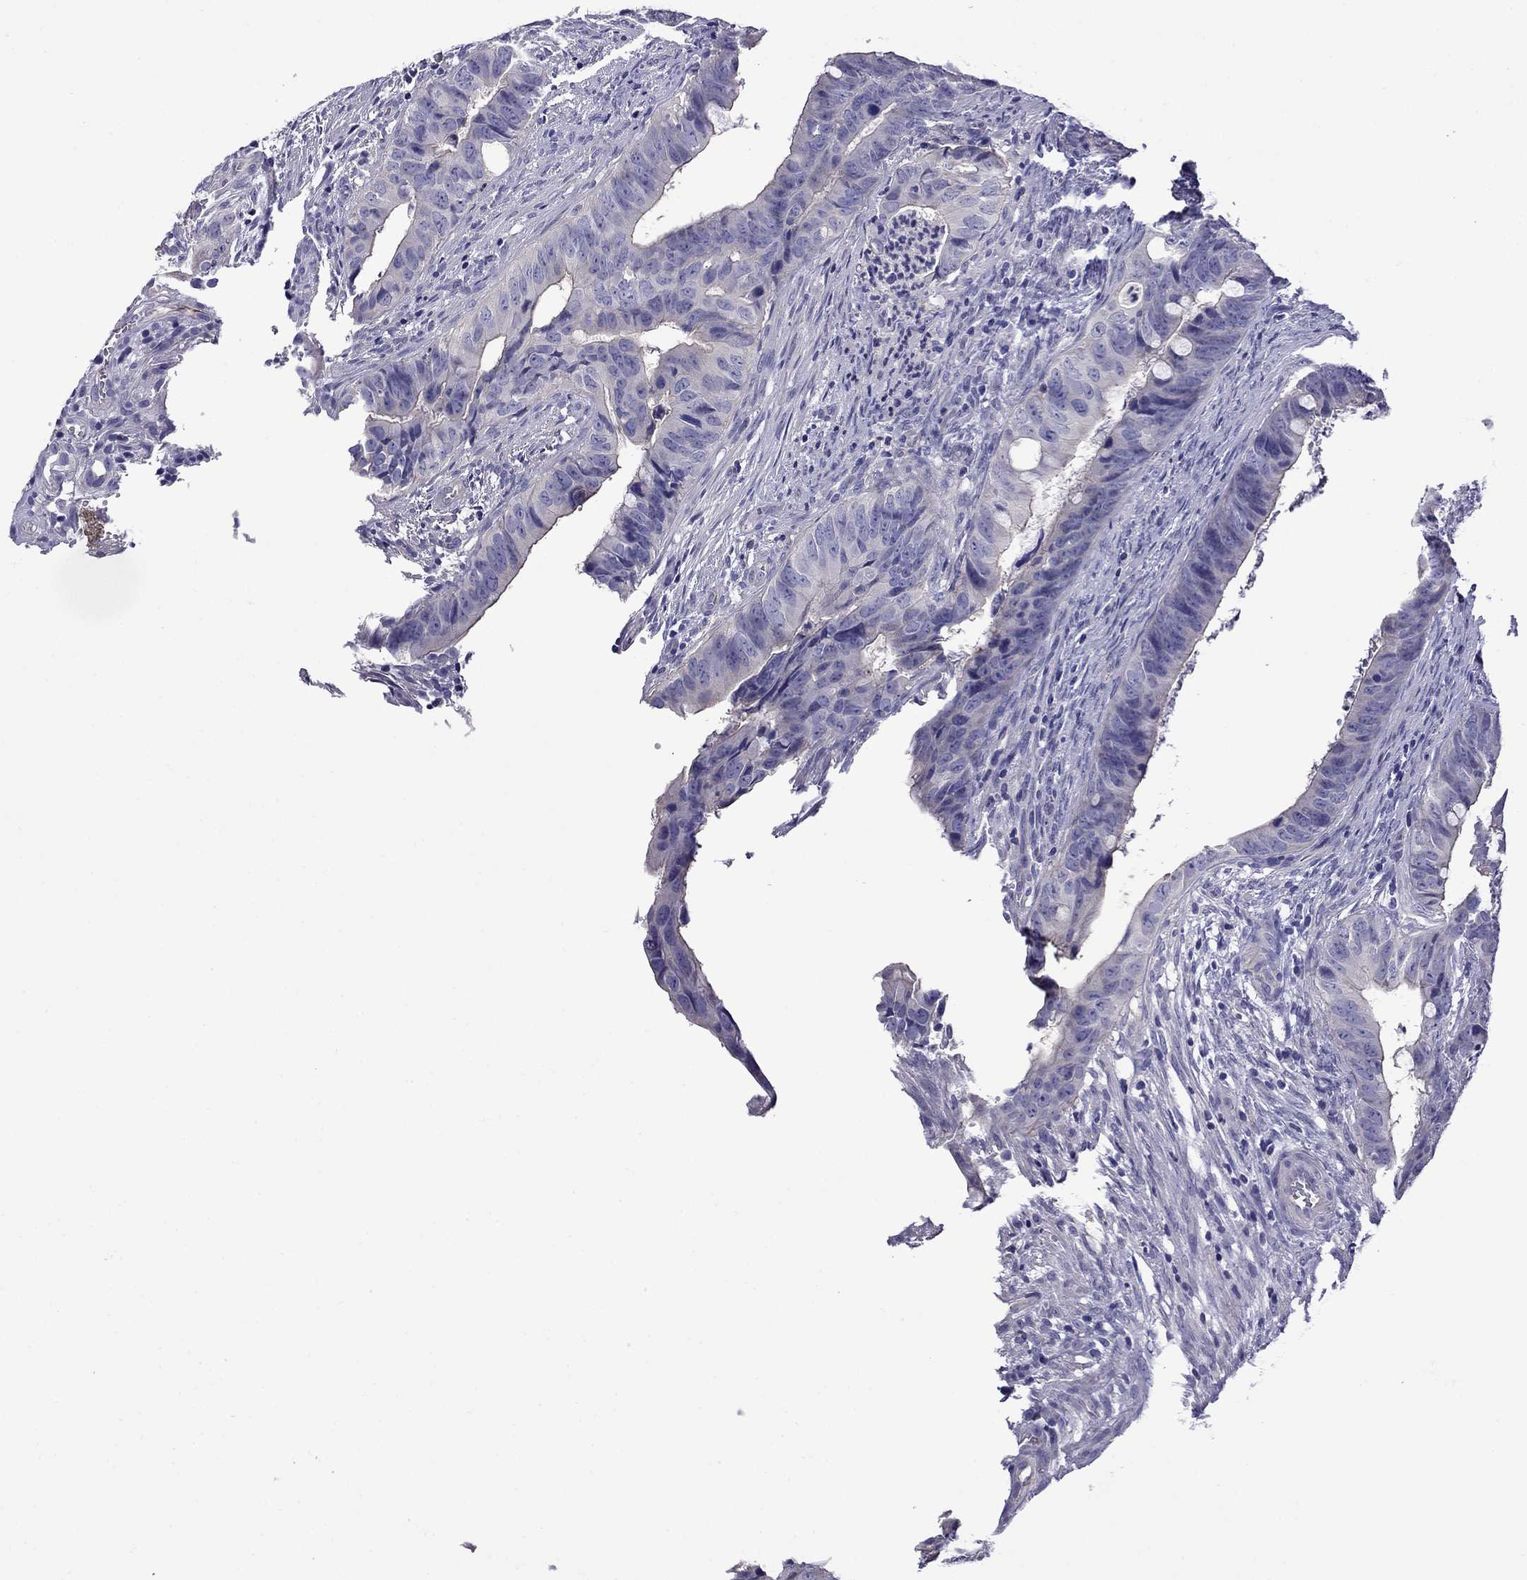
{"staining": {"intensity": "negative", "quantity": "none", "location": "none"}, "tissue": "colorectal cancer", "cell_type": "Tumor cells", "image_type": "cancer", "snomed": [{"axis": "morphology", "description": "Adenocarcinoma, NOS"}, {"axis": "topography", "description": "Colon"}], "caption": "Adenocarcinoma (colorectal) was stained to show a protein in brown. There is no significant staining in tumor cells.", "gene": "STAR", "patient": {"sex": "female", "age": 82}}